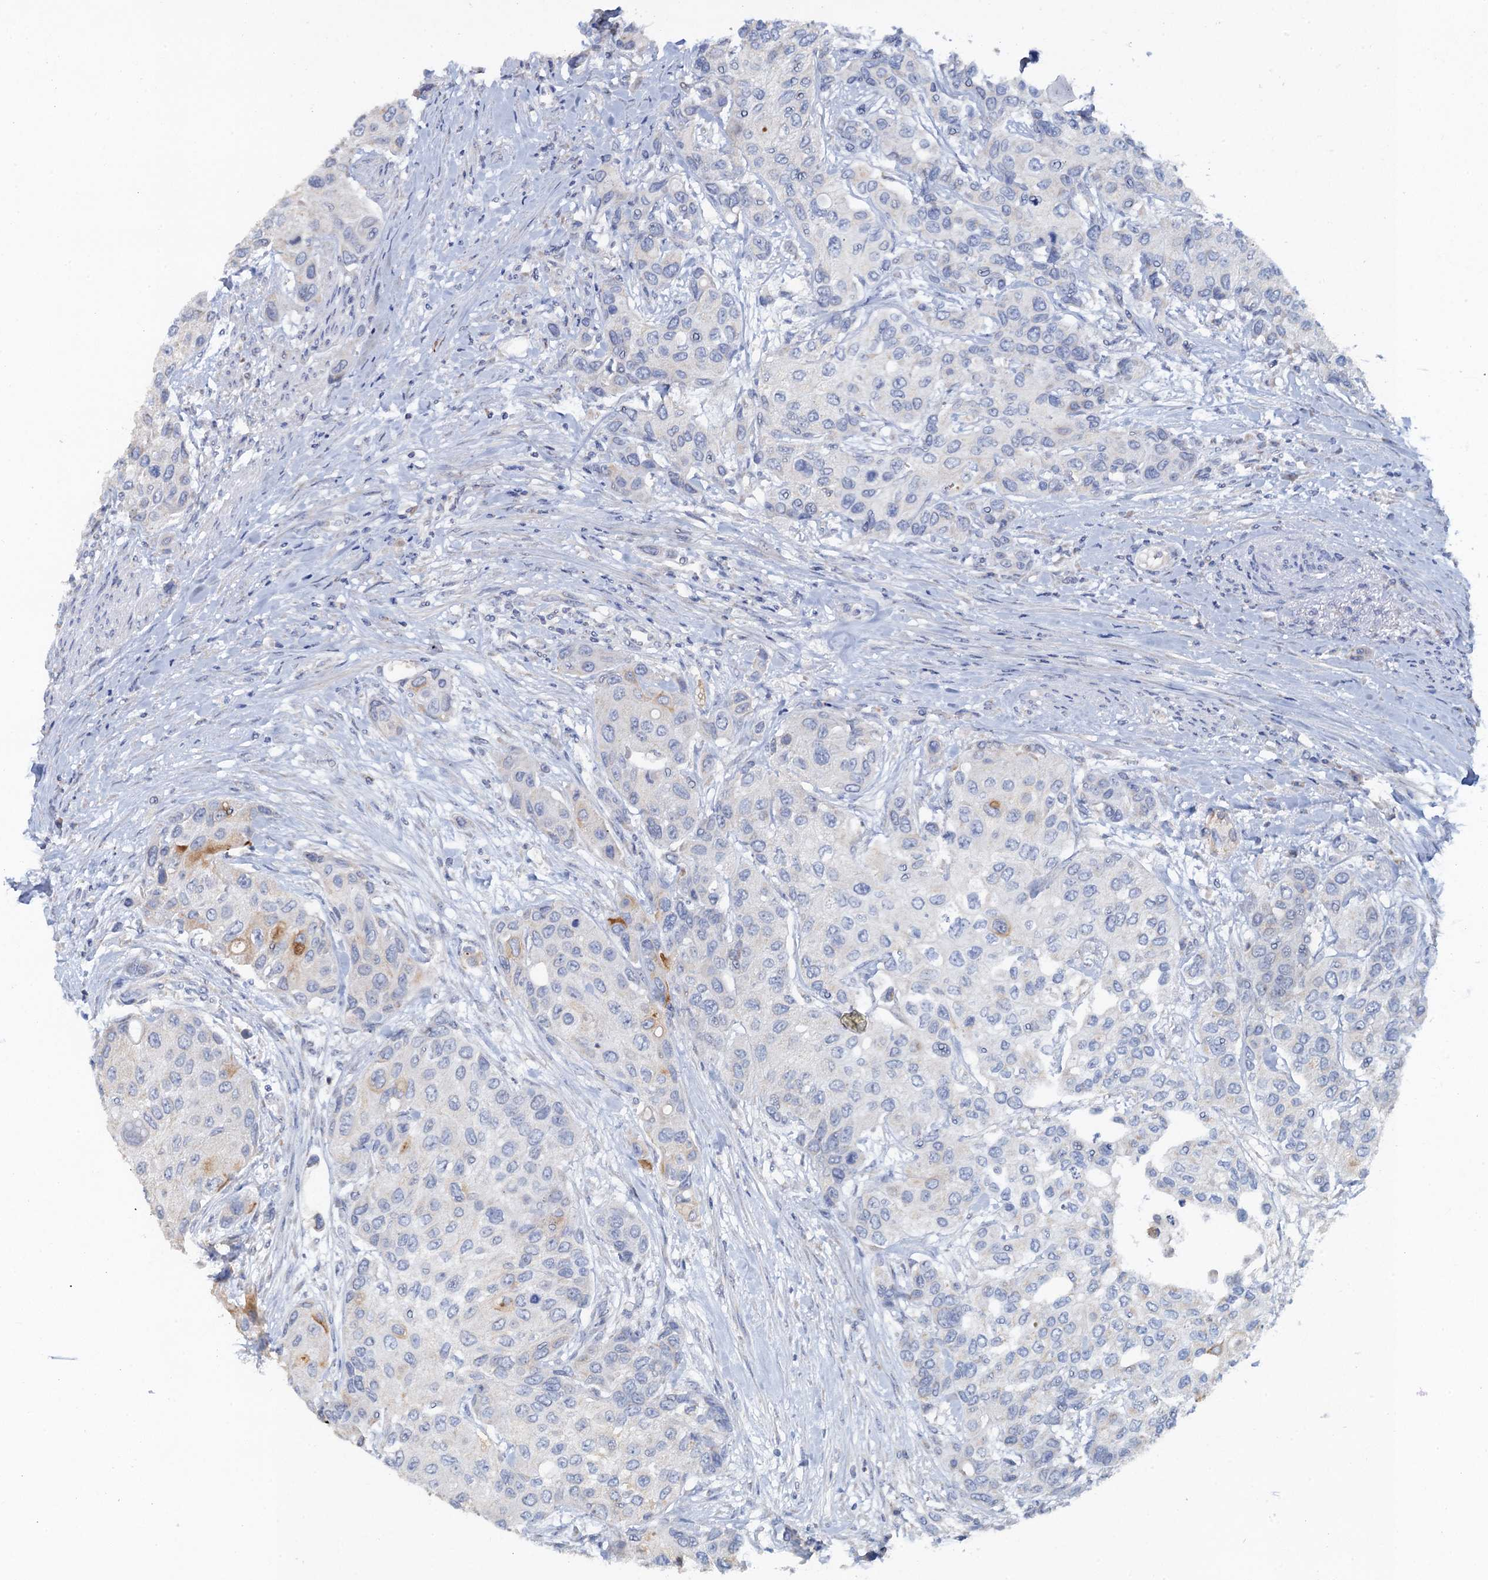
{"staining": {"intensity": "weak", "quantity": "<25%", "location": "cytoplasmic/membranous"}, "tissue": "urothelial cancer", "cell_type": "Tumor cells", "image_type": "cancer", "snomed": [{"axis": "morphology", "description": "Normal tissue, NOS"}, {"axis": "morphology", "description": "Urothelial carcinoma, High grade"}, {"axis": "topography", "description": "Vascular tissue"}, {"axis": "topography", "description": "Urinary bladder"}], "caption": "Tumor cells are negative for protein expression in human urothelial cancer.", "gene": "PLLP", "patient": {"sex": "female", "age": 56}}